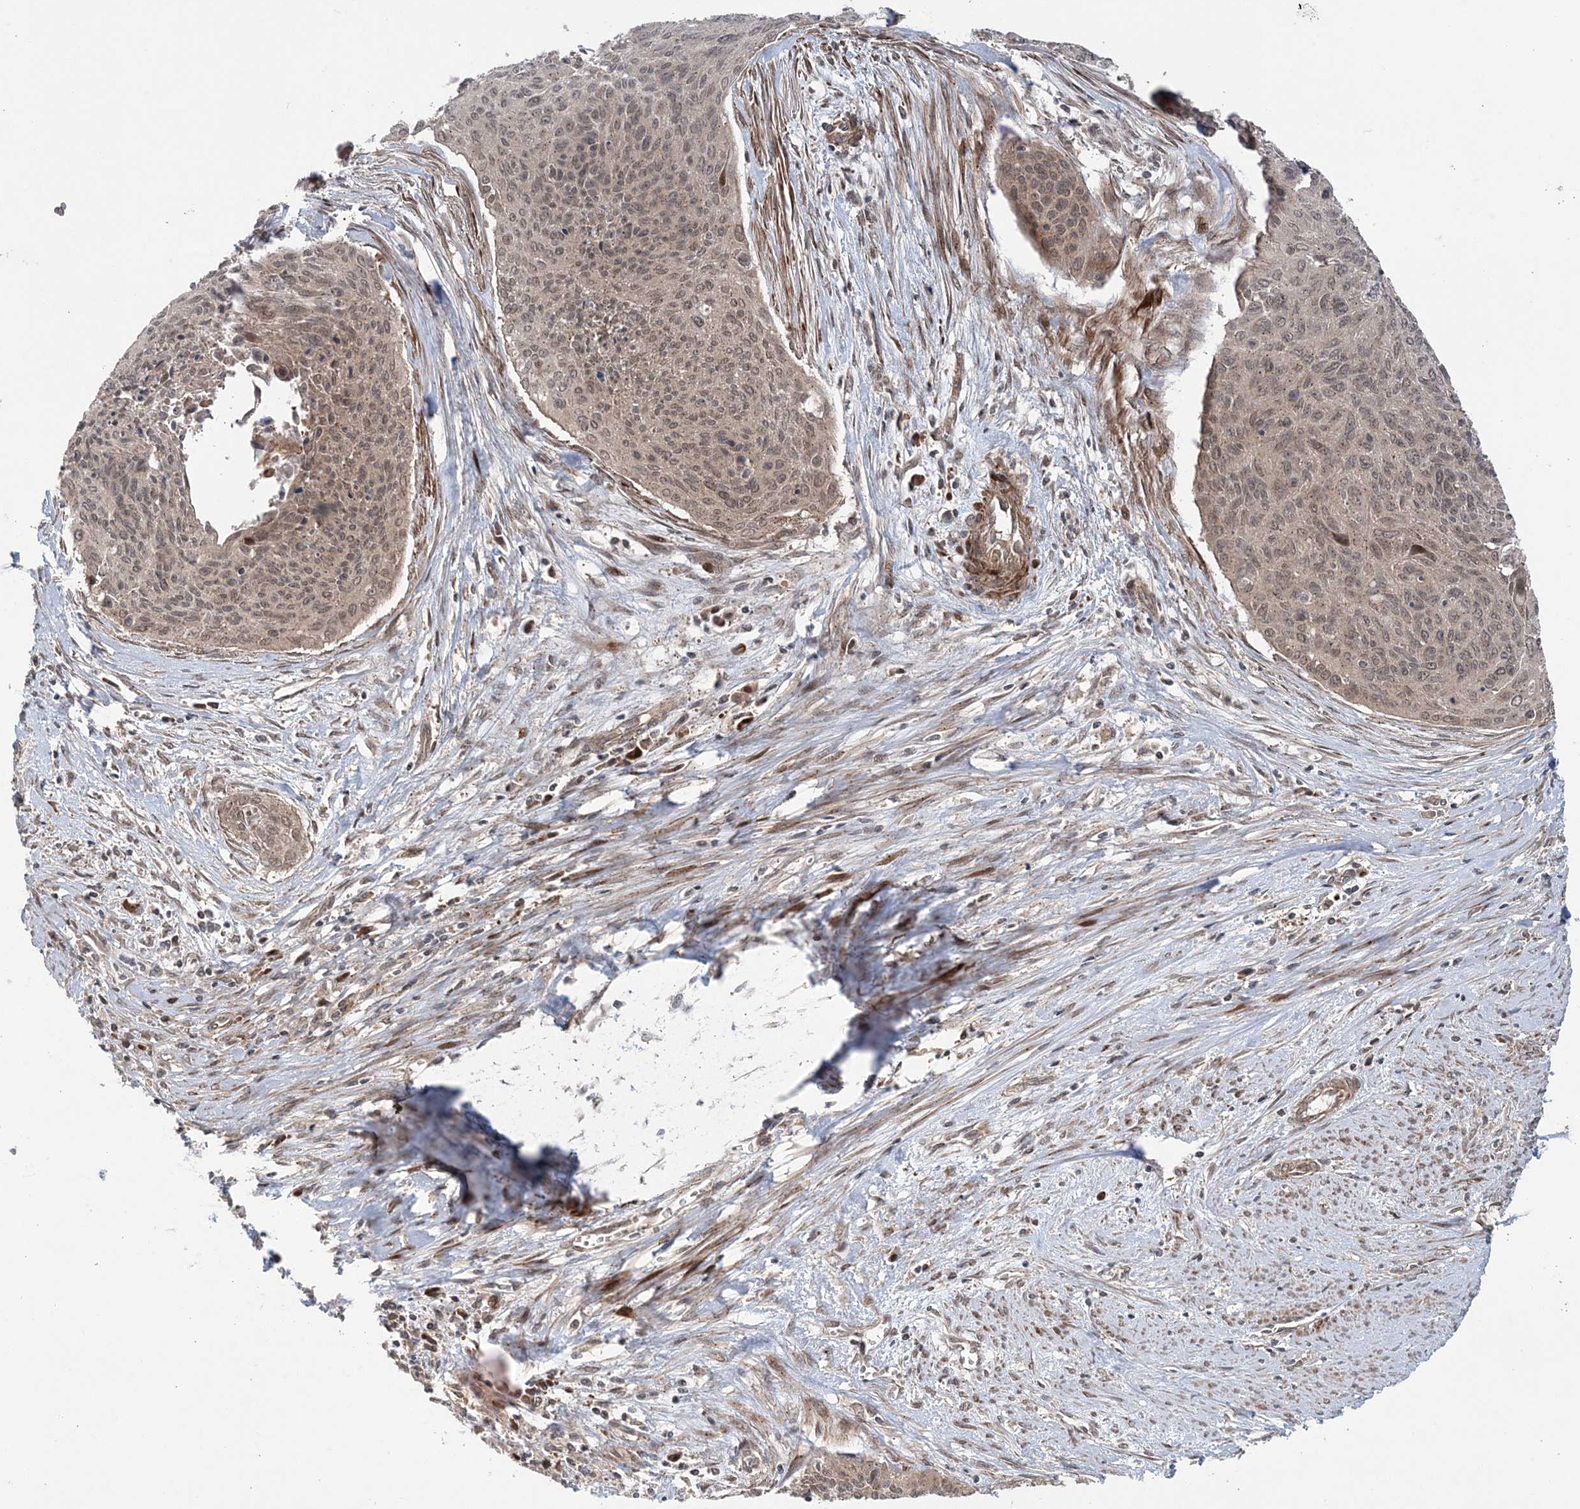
{"staining": {"intensity": "weak", "quantity": "25%-75%", "location": "cytoplasmic/membranous,nuclear"}, "tissue": "cervical cancer", "cell_type": "Tumor cells", "image_type": "cancer", "snomed": [{"axis": "morphology", "description": "Squamous cell carcinoma, NOS"}, {"axis": "topography", "description": "Cervix"}], "caption": "Immunohistochemistry (IHC) photomicrograph of neoplastic tissue: human cervical cancer stained using IHC demonstrates low levels of weak protein expression localized specifically in the cytoplasmic/membranous and nuclear of tumor cells, appearing as a cytoplasmic/membranous and nuclear brown color.", "gene": "UBTD2", "patient": {"sex": "female", "age": 55}}